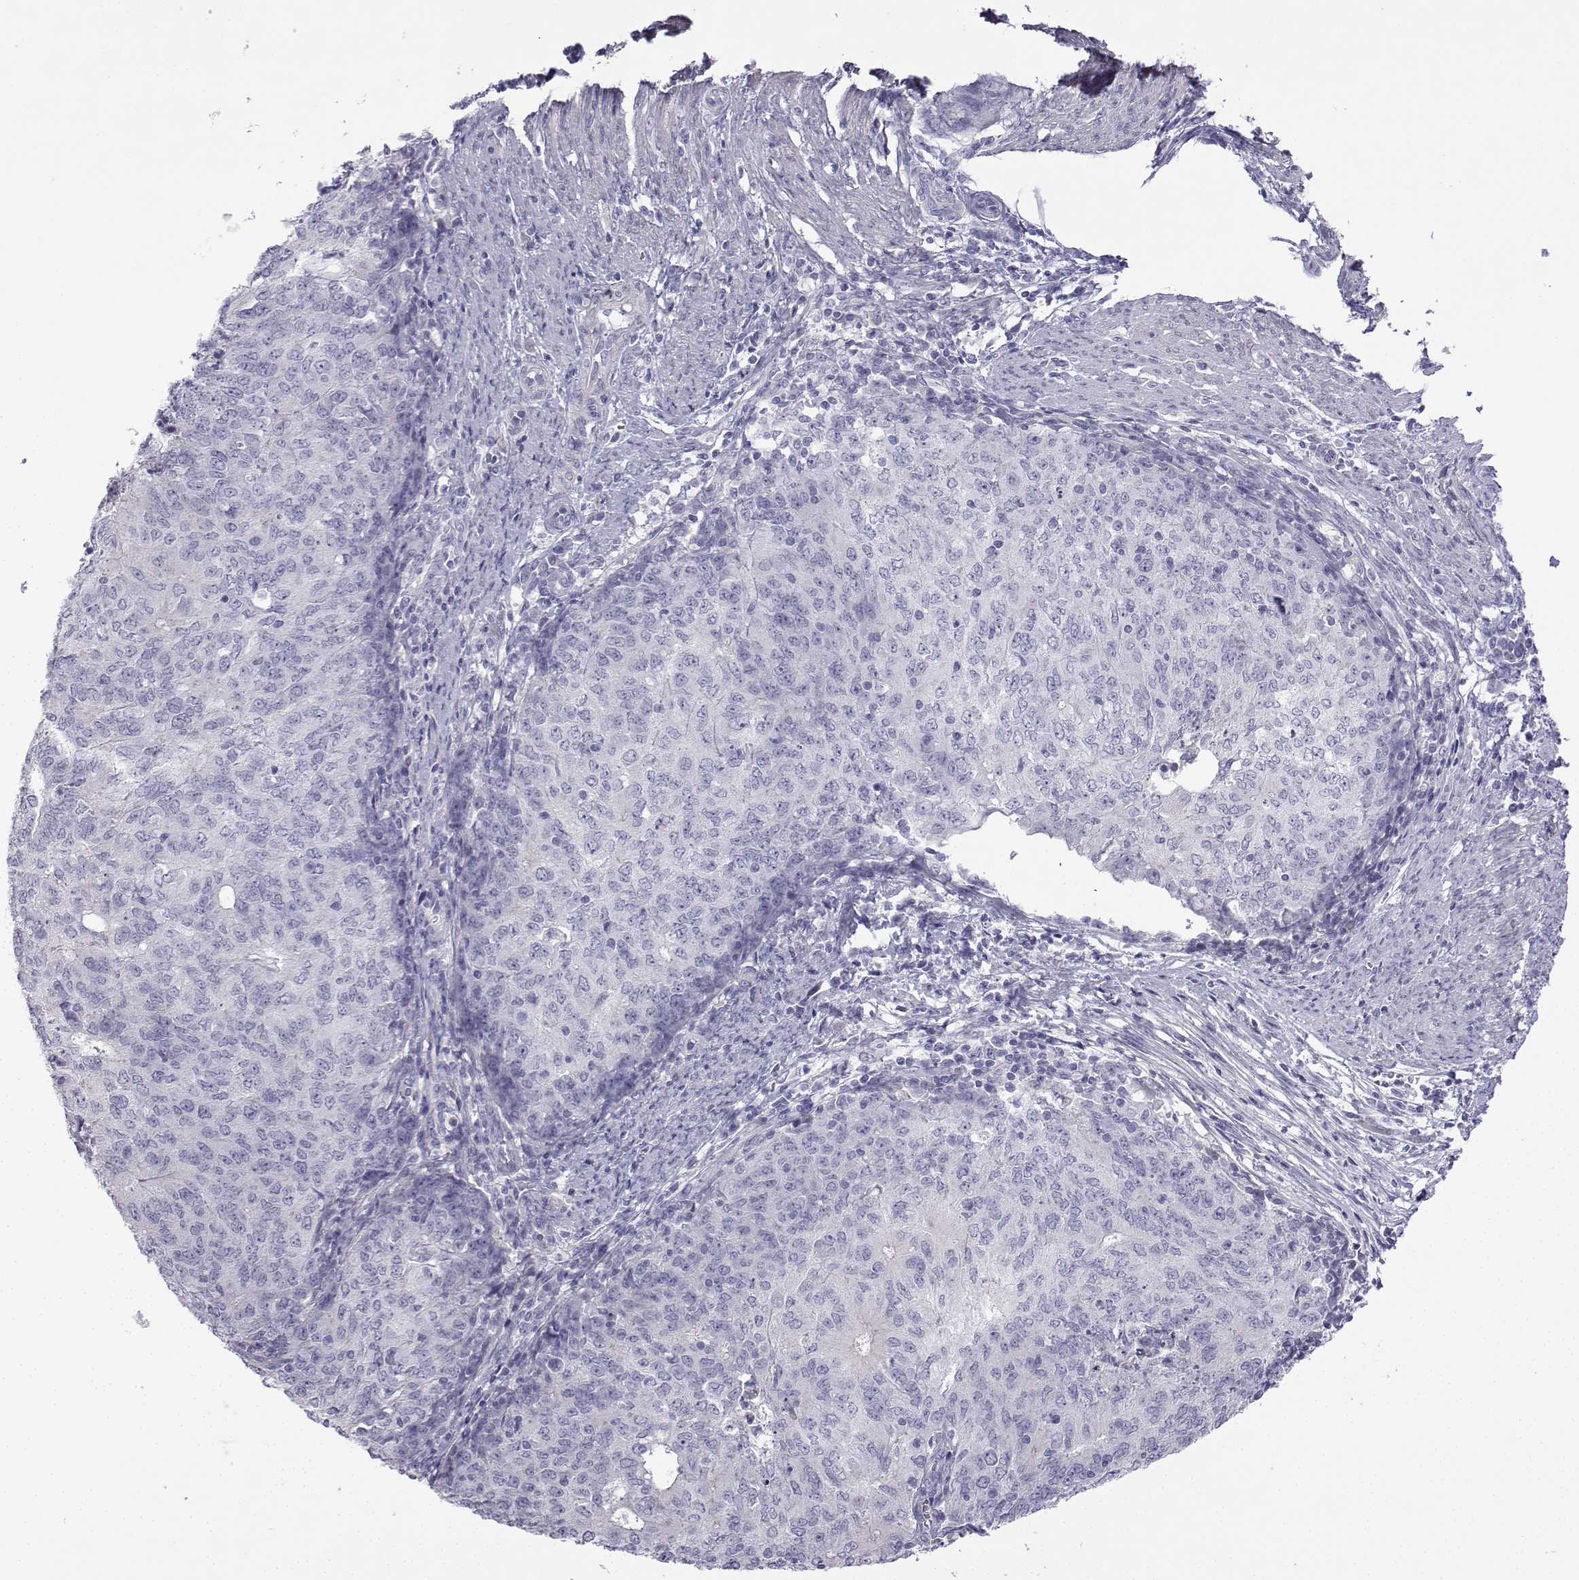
{"staining": {"intensity": "negative", "quantity": "none", "location": "none"}, "tissue": "endometrial cancer", "cell_type": "Tumor cells", "image_type": "cancer", "snomed": [{"axis": "morphology", "description": "Adenocarcinoma, NOS"}, {"axis": "topography", "description": "Endometrium"}], "caption": "High power microscopy micrograph of an IHC photomicrograph of endometrial cancer (adenocarcinoma), revealing no significant positivity in tumor cells.", "gene": "SPACA7", "patient": {"sex": "female", "age": 82}}